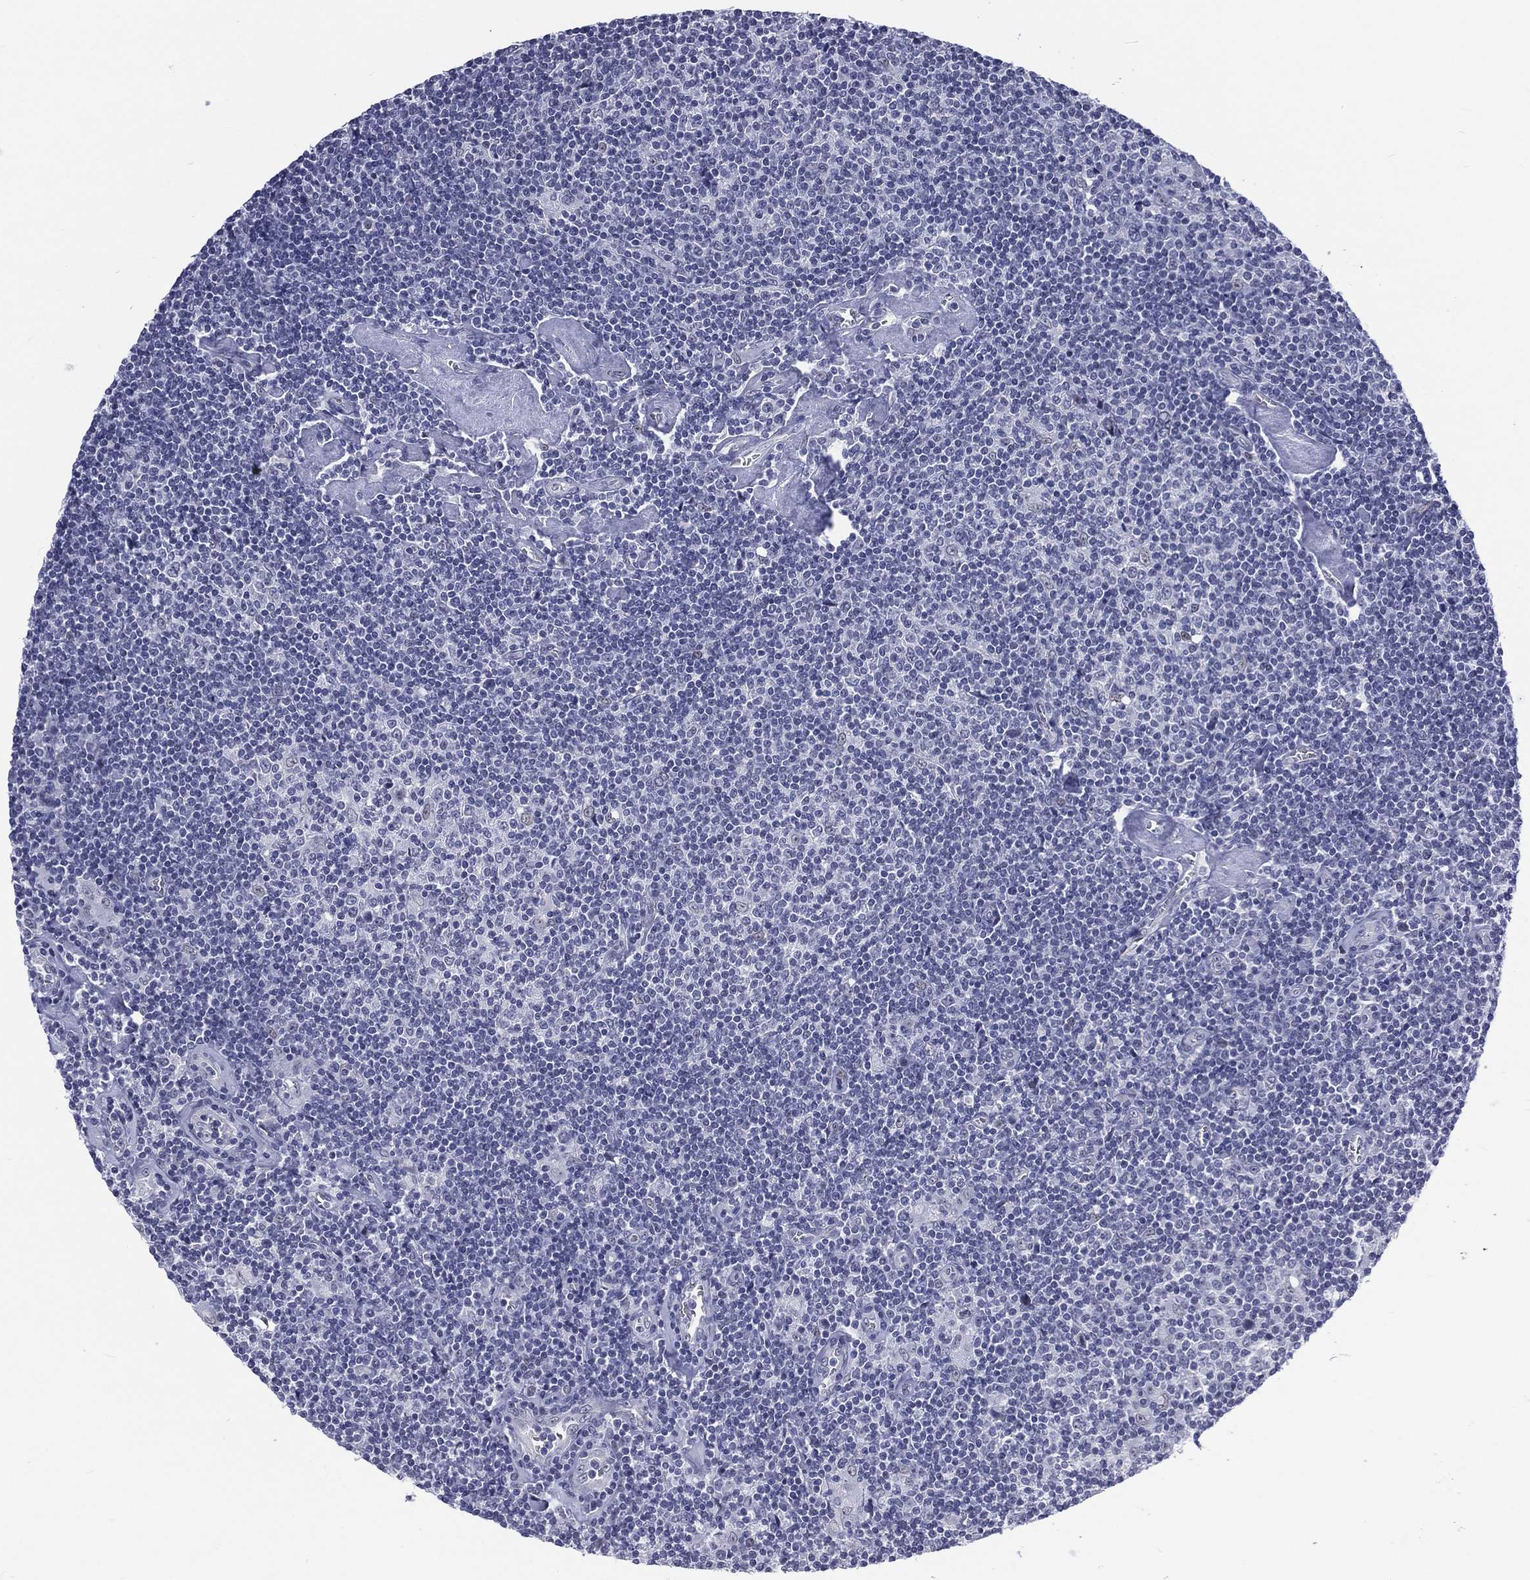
{"staining": {"intensity": "negative", "quantity": "none", "location": "none"}, "tissue": "lymphoma", "cell_type": "Tumor cells", "image_type": "cancer", "snomed": [{"axis": "morphology", "description": "Hodgkin's disease, NOS"}, {"axis": "topography", "description": "Lymph node"}], "caption": "DAB immunohistochemical staining of Hodgkin's disease demonstrates no significant expression in tumor cells.", "gene": "SSX1", "patient": {"sex": "male", "age": 40}}